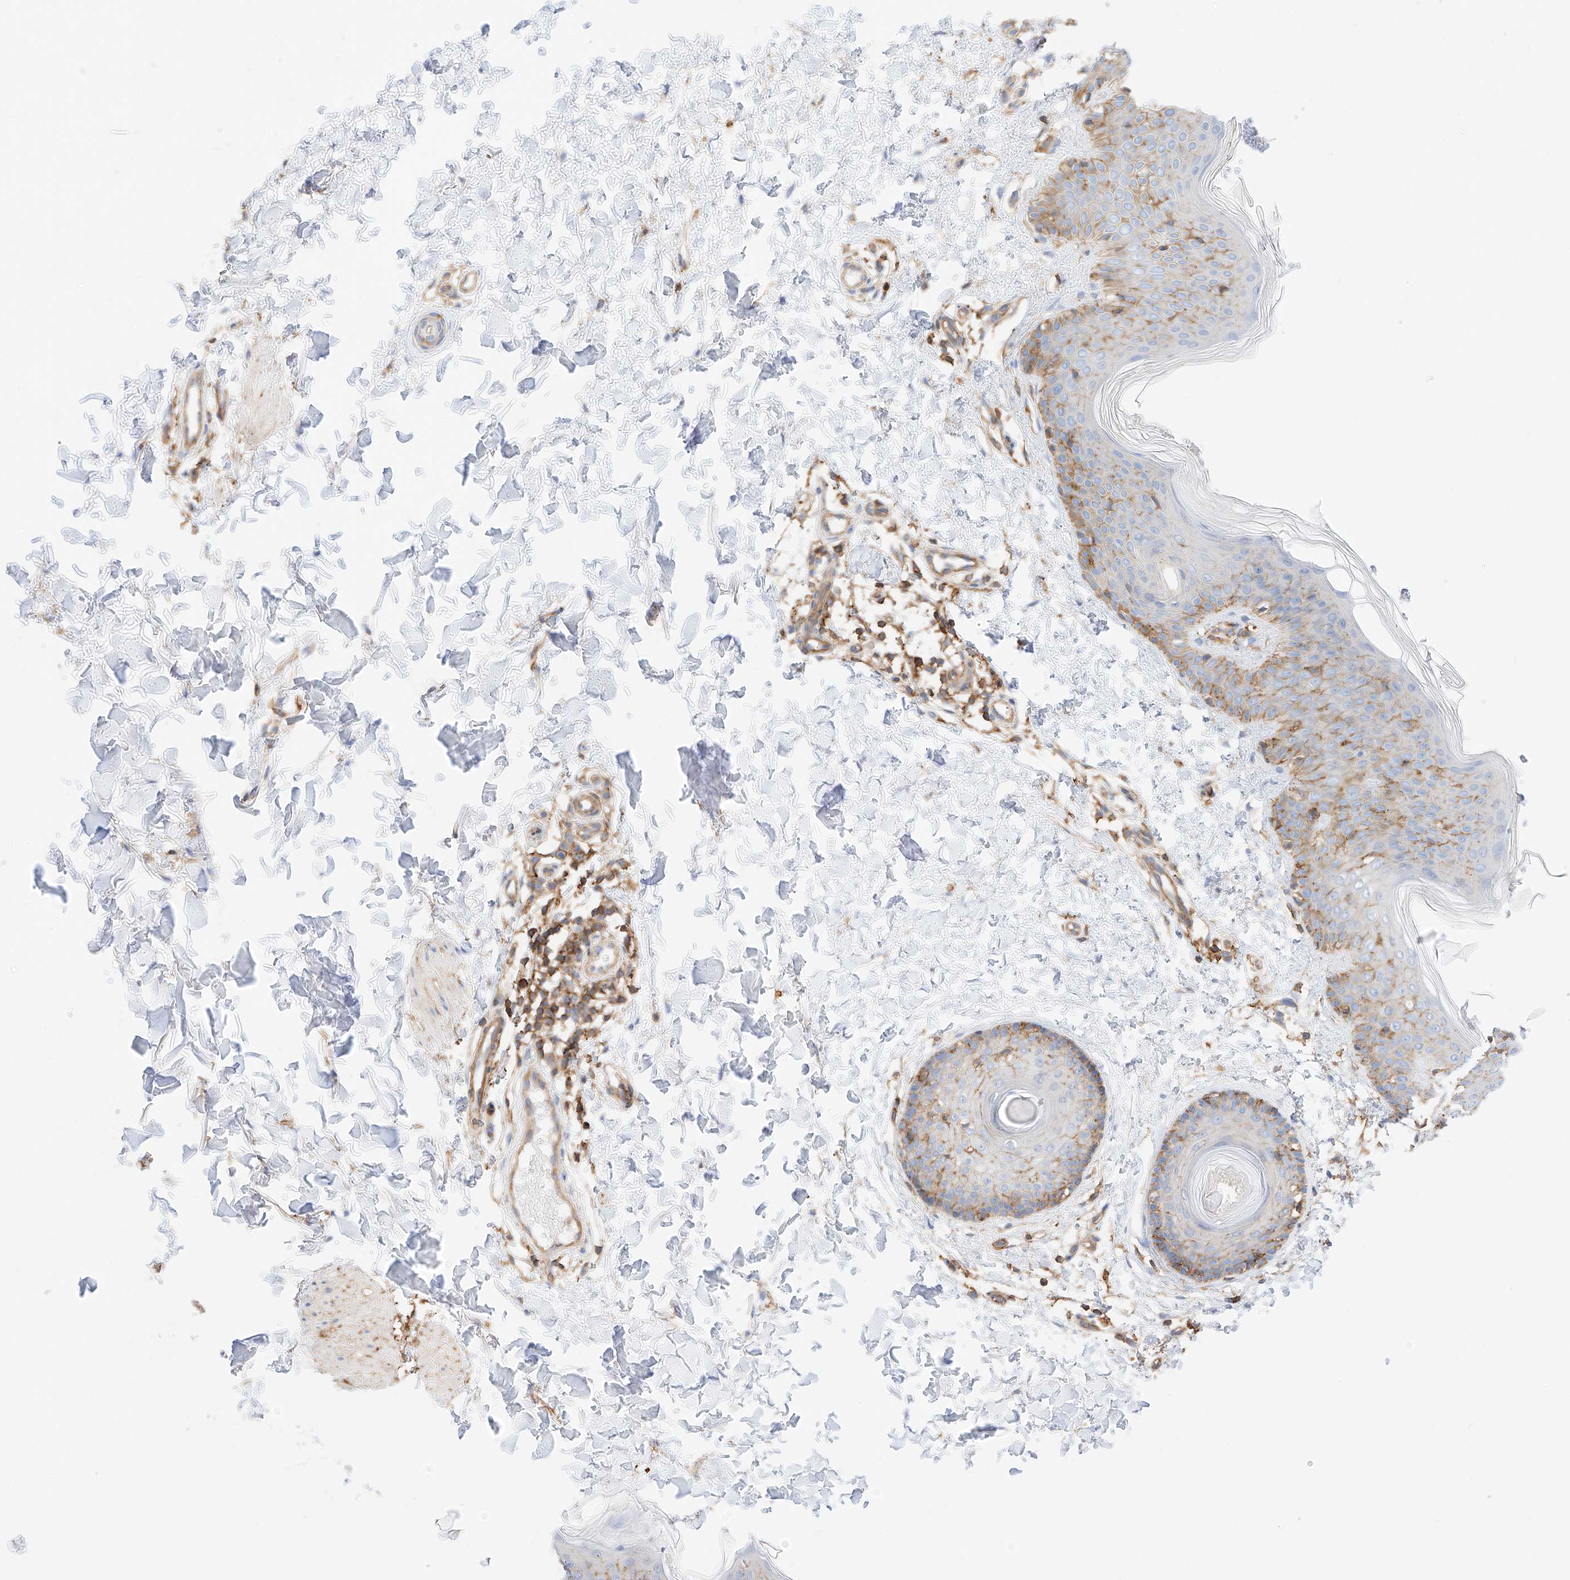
{"staining": {"intensity": "moderate", "quantity": ">75%", "location": "cytoplasmic/membranous"}, "tissue": "skin", "cell_type": "Fibroblasts", "image_type": "normal", "snomed": [{"axis": "morphology", "description": "Normal tissue, NOS"}, {"axis": "topography", "description": "Skin"}], "caption": "Human skin stained for a protein (brown) shows moderate cytoplasmic/membranous positive positivity in approximately >75% of fibroblasts.", "gene": "ENSG00000259132", "patient": {"sex": "male", "age": 37}}